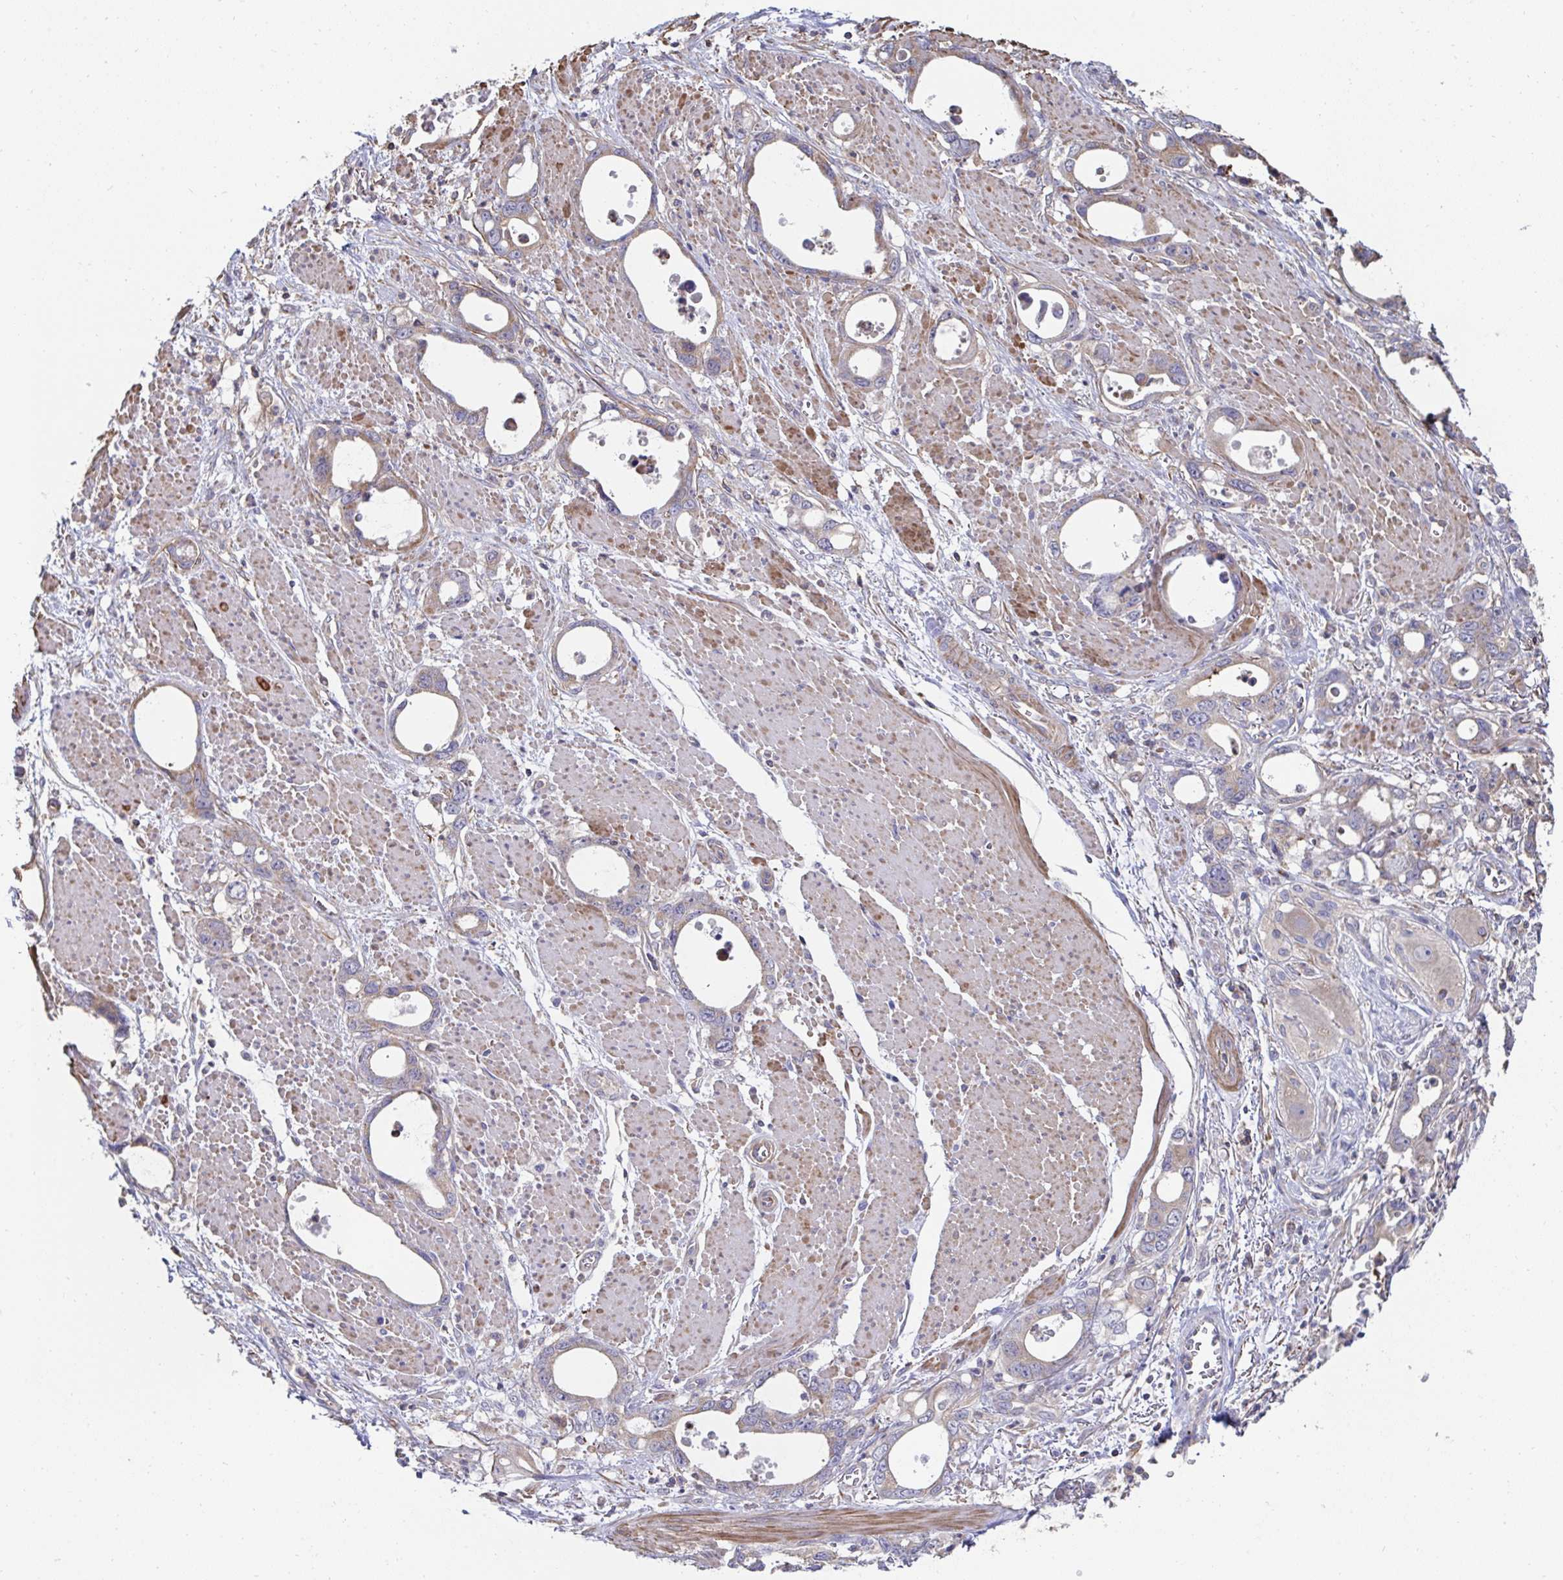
{"staining": {"intensity": "weak", "quantity": "25%-75%", "location": "cytoplasmic/membranous"}, "tissue": "stomach cancer", "cell_type": "Tumor cells", "image_type": "cancer", "snomed": [{"axis": "morphology", "description": "Adenocarcinoma, NOS"}, {"axis": "topography", "description": "Stomach, upper"}], "caption": "Stomach adenocarcinoma was stained to show a protein in brown. There is low levels of weak cytoplasmic/membranous positivity in about 25%-75% of tumor cells.", "gene": "DZANK1", "patient": {"sex": "male", "age": 74}}